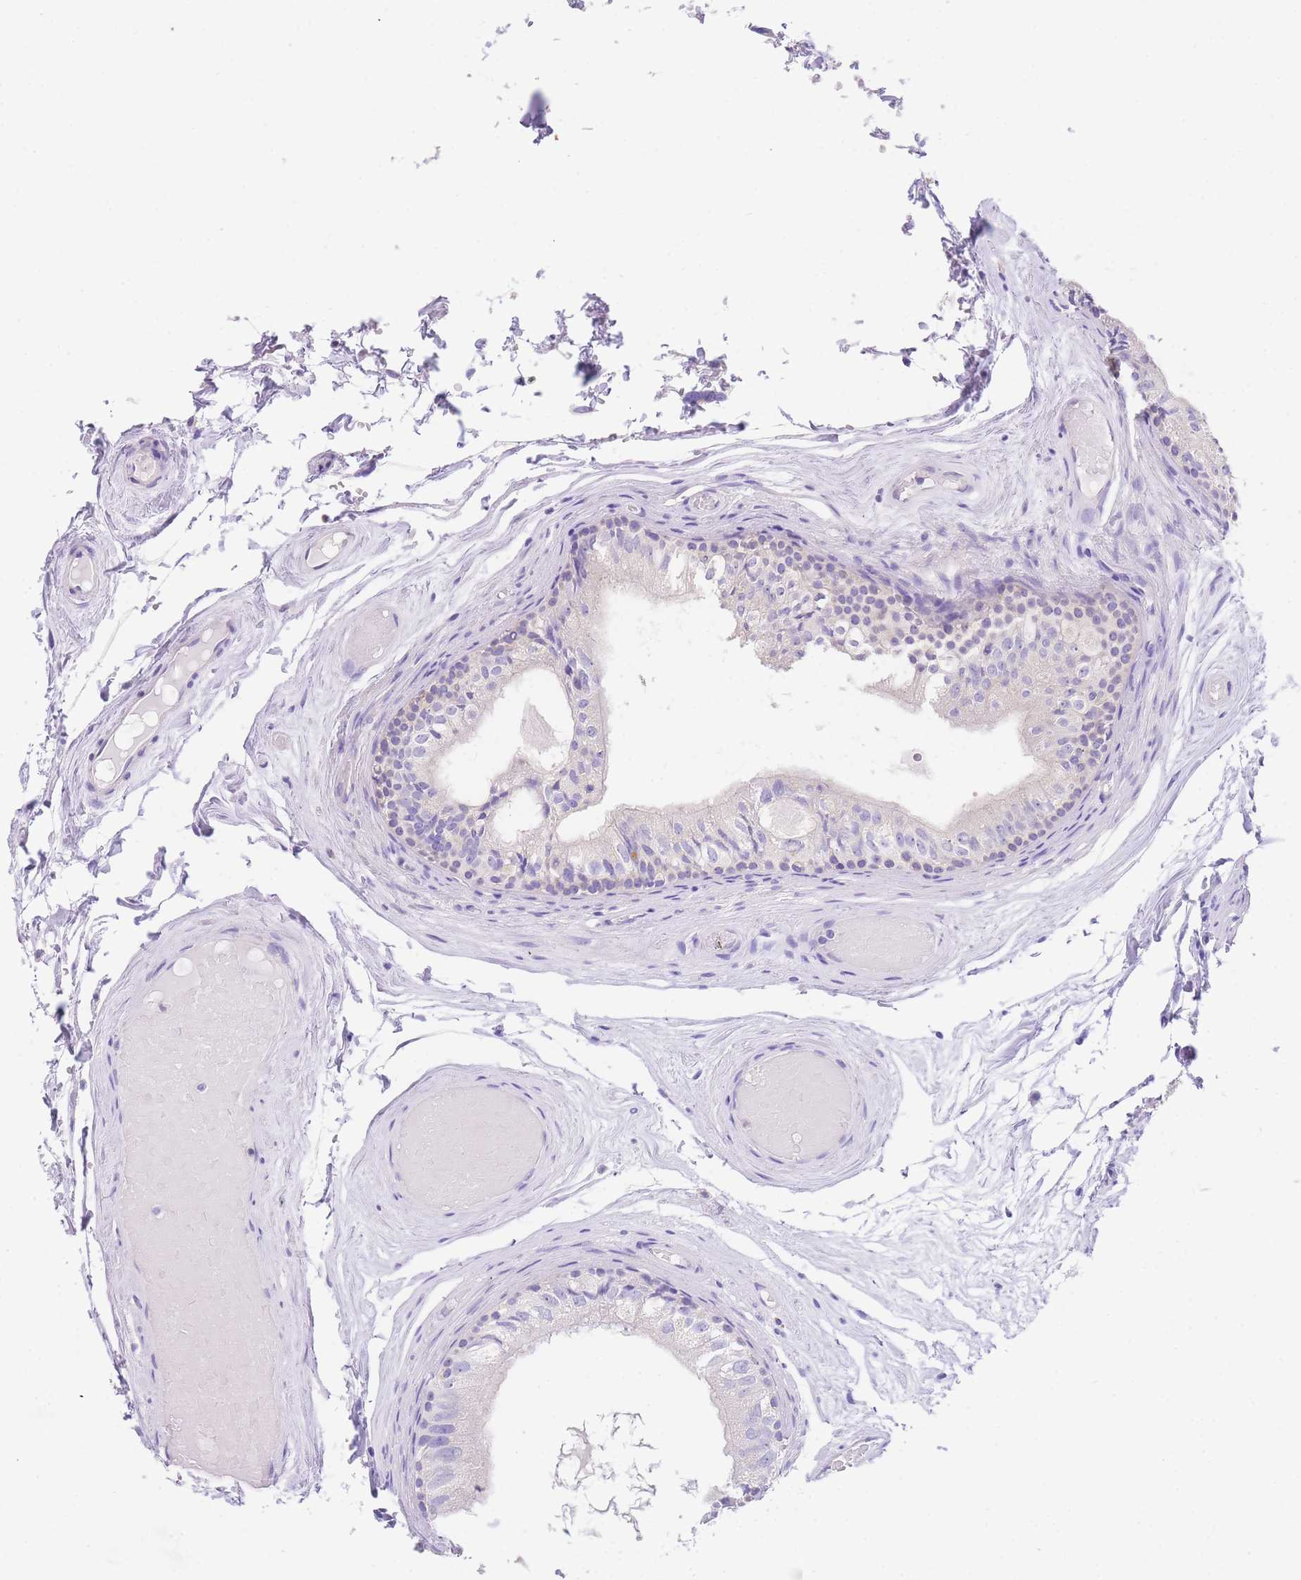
{"staining": {"intensity": "negative", "quantity": "none", "location": "none"}, "tissue": "epididymis", "cell_type": "Glandular cells", "image_type": "normal", "snomed": [{"axis": "morphology", "description": "Normal tissue, NOS"}, {"axis": "topography", "description": "Epididymis"}], "caption": "Immunohistochemistry of benign epididymis demonstrates no staining in glandular cells. (DAB immunohistochemistry (IHC) visualized using brightfield microscopy, high magnification).", "gene": "EPN2", "patient": {"sex": "male", "age": 79}}